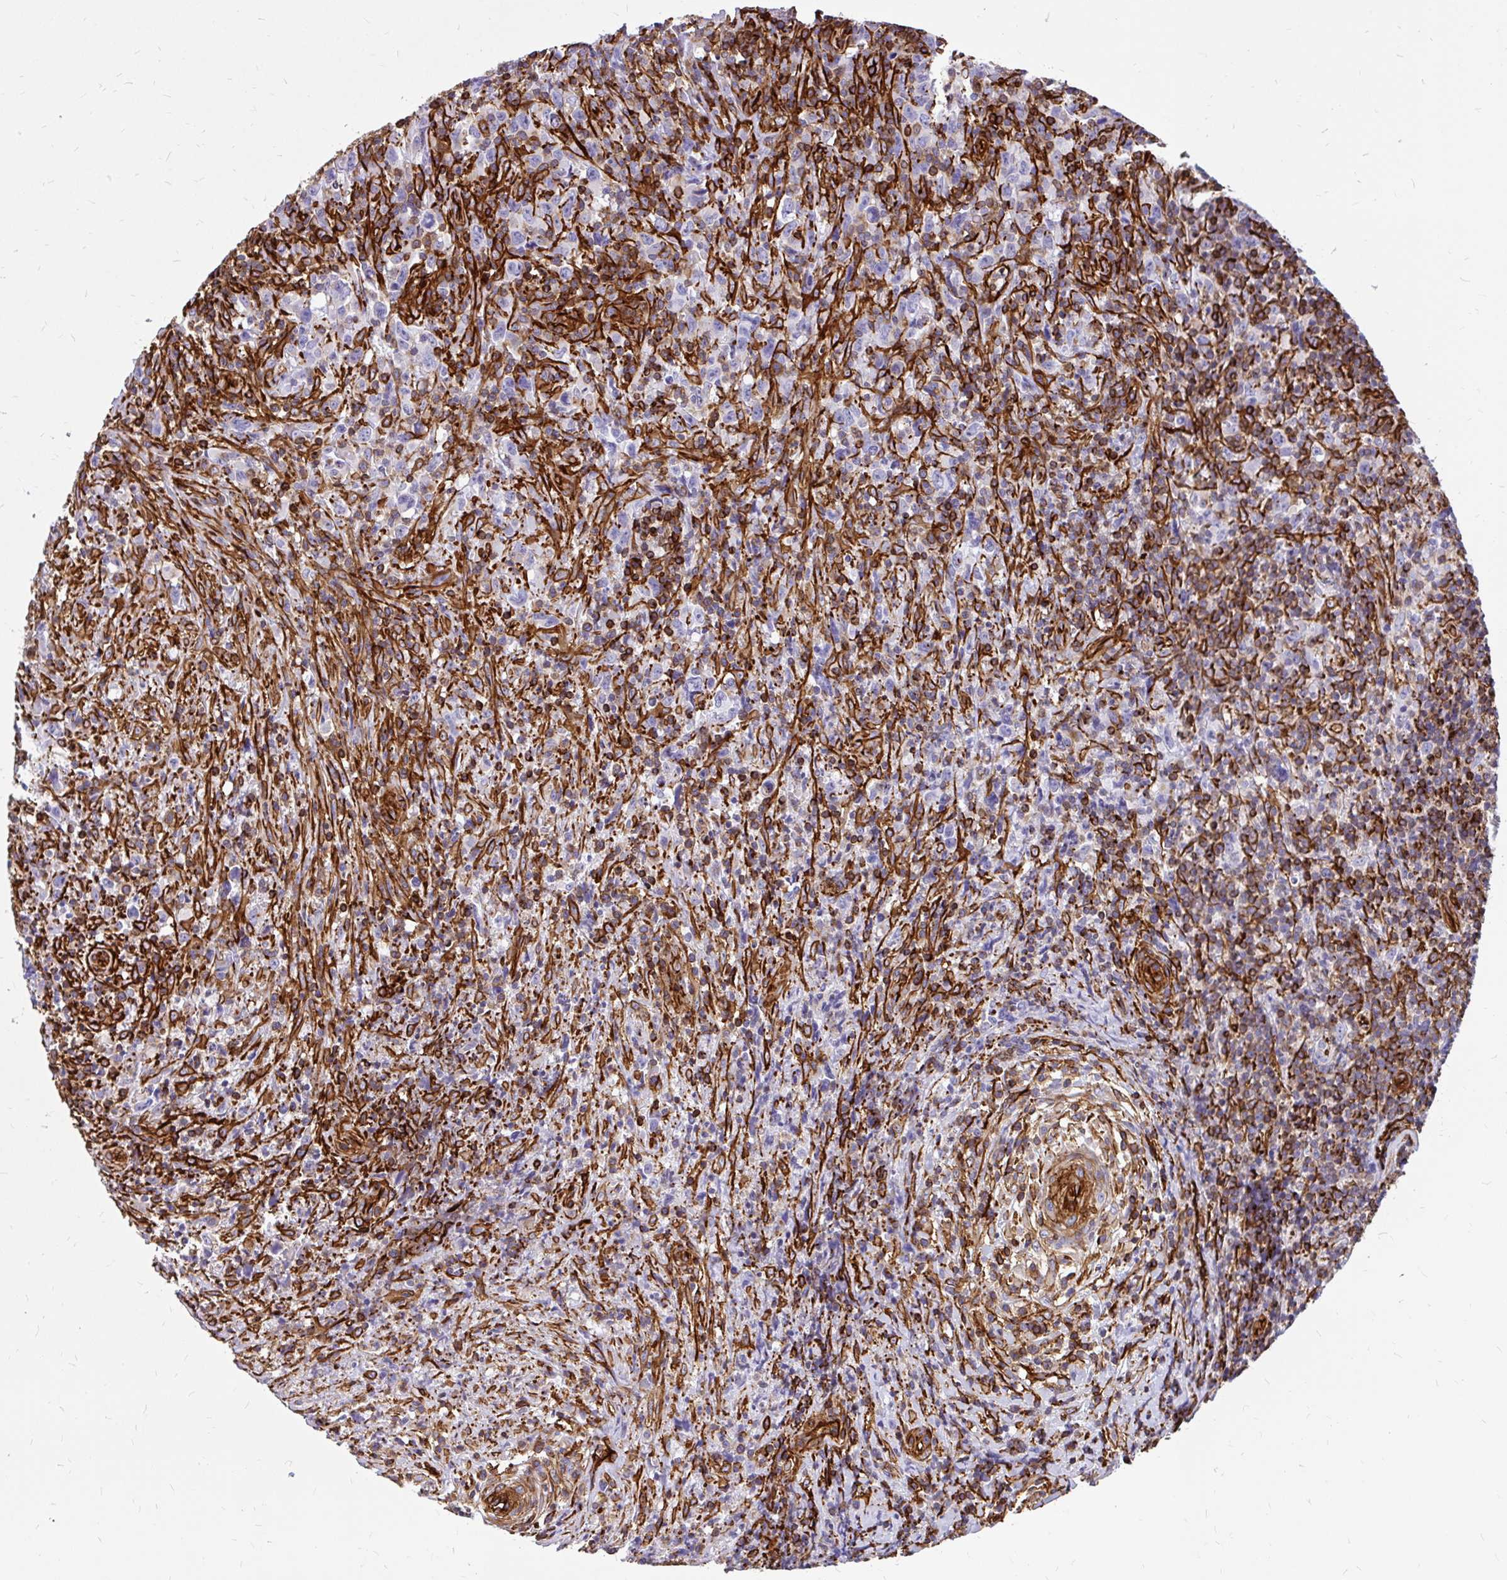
{"staining": {"intensity": "negative", "quantity": "none", "location": "none"}, "tissue": "lymphoma", "cell_type": "Tumor cells", "image_type": "cancer", "snomed": [{"axis": "morphology", "description": "Hodgkin's disease, NOS"}, {"axis": "topography", "description": "Lymph node"}], "caption": "DAB (3,3'-diaminobenzidine) immunohistochemical staining of lymphoma displays no significant positivity in tumor cells.", "gene": "MAP1LC3B", "patient": {"sex": "female", "age": 18}}